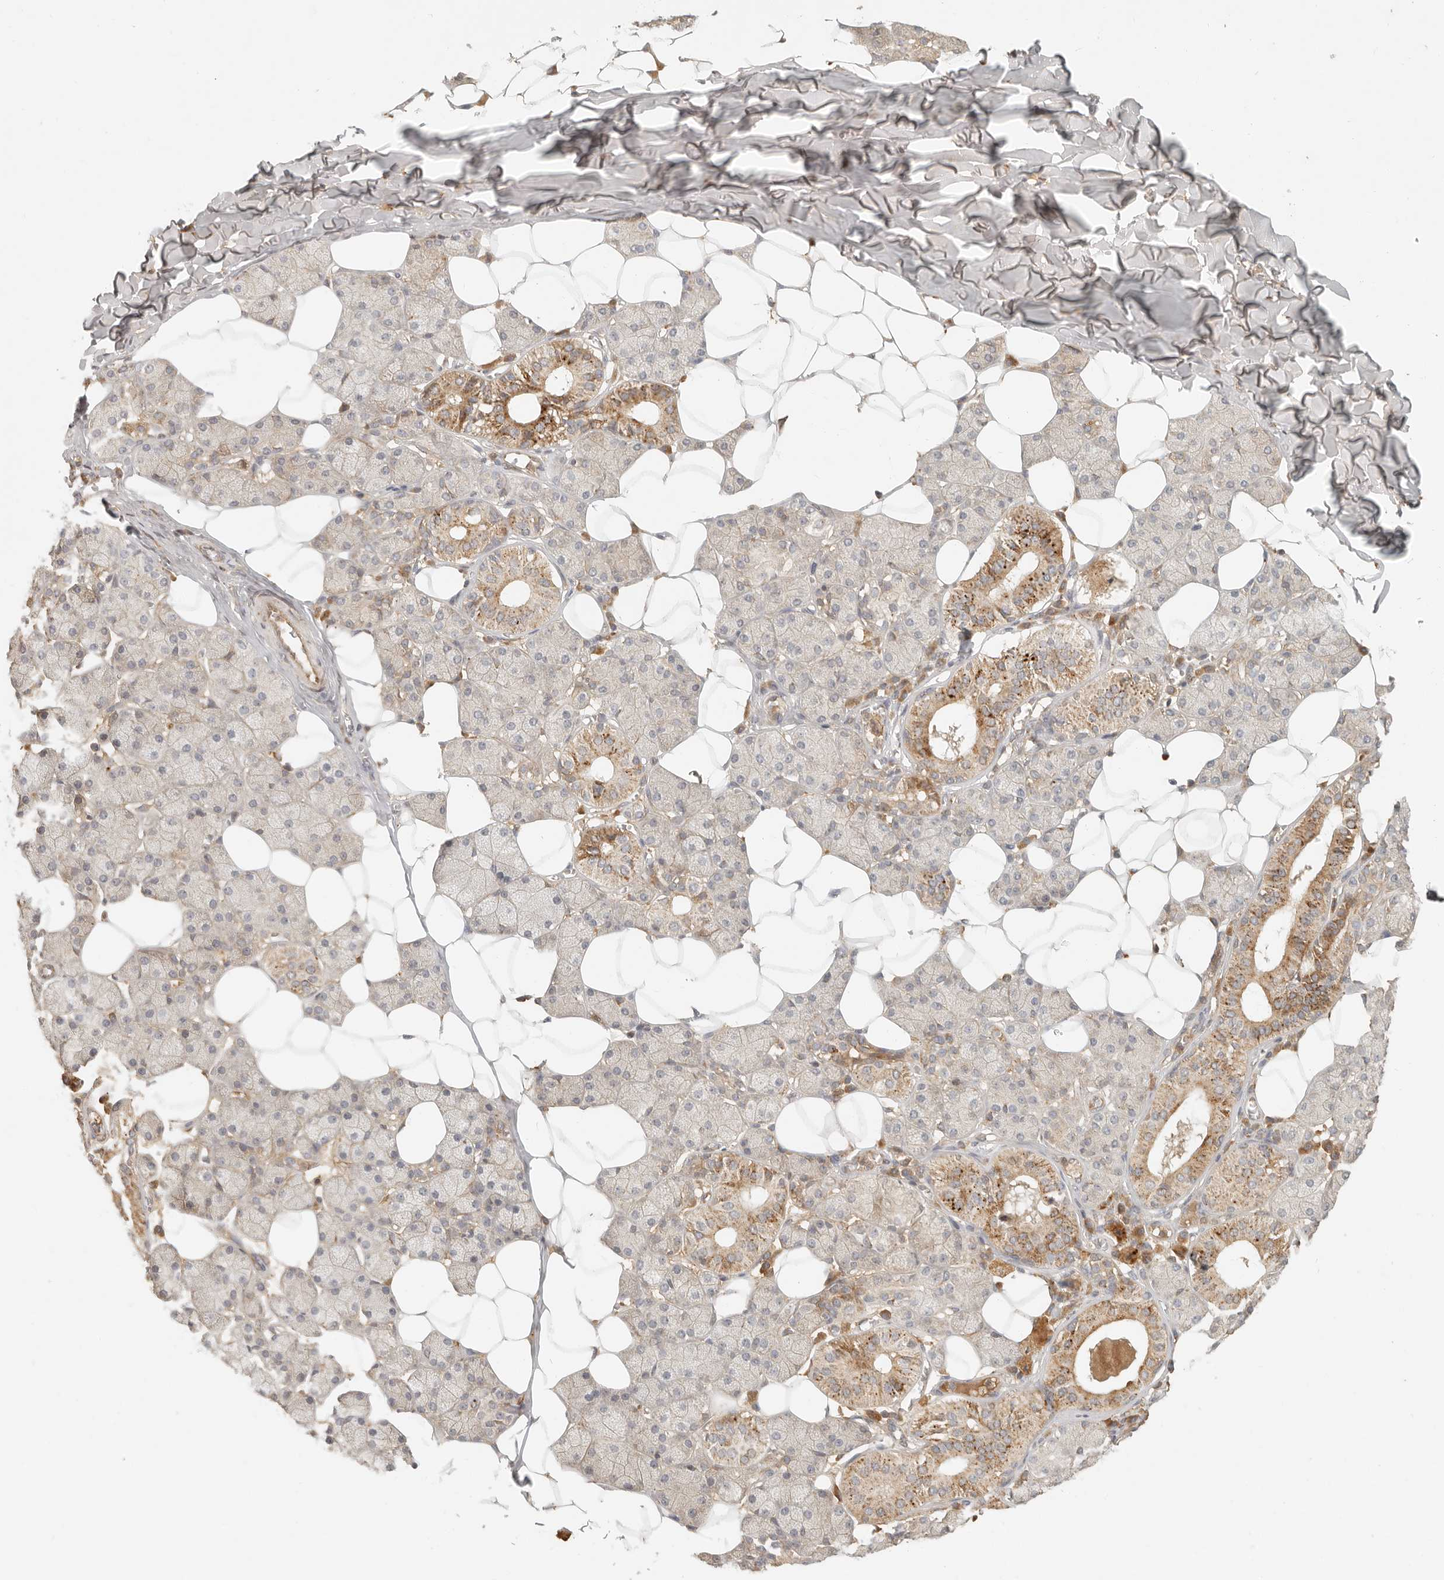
{"staining": {"intensity": "strong", "quantity": "<25%", "location": "cytoplasmic/membranous"}, "tissue": "salivary gland", "cell_type": "Glandular cells", "image_type": "normal", "snomed": [{"axis": "morphology", "description": "Normal tissue, NOS"}, {"axis": "topography", "description": "Salivary gland"}], "caption": "Immunohistochemical staining of normal salivary gland demonstrates medium levels of strong cytoplasmic/membranous positivity in approximately <25% of glandular cells.", "gene": "ANKRD61", "patient": {"sex": "female", "age": 33}}